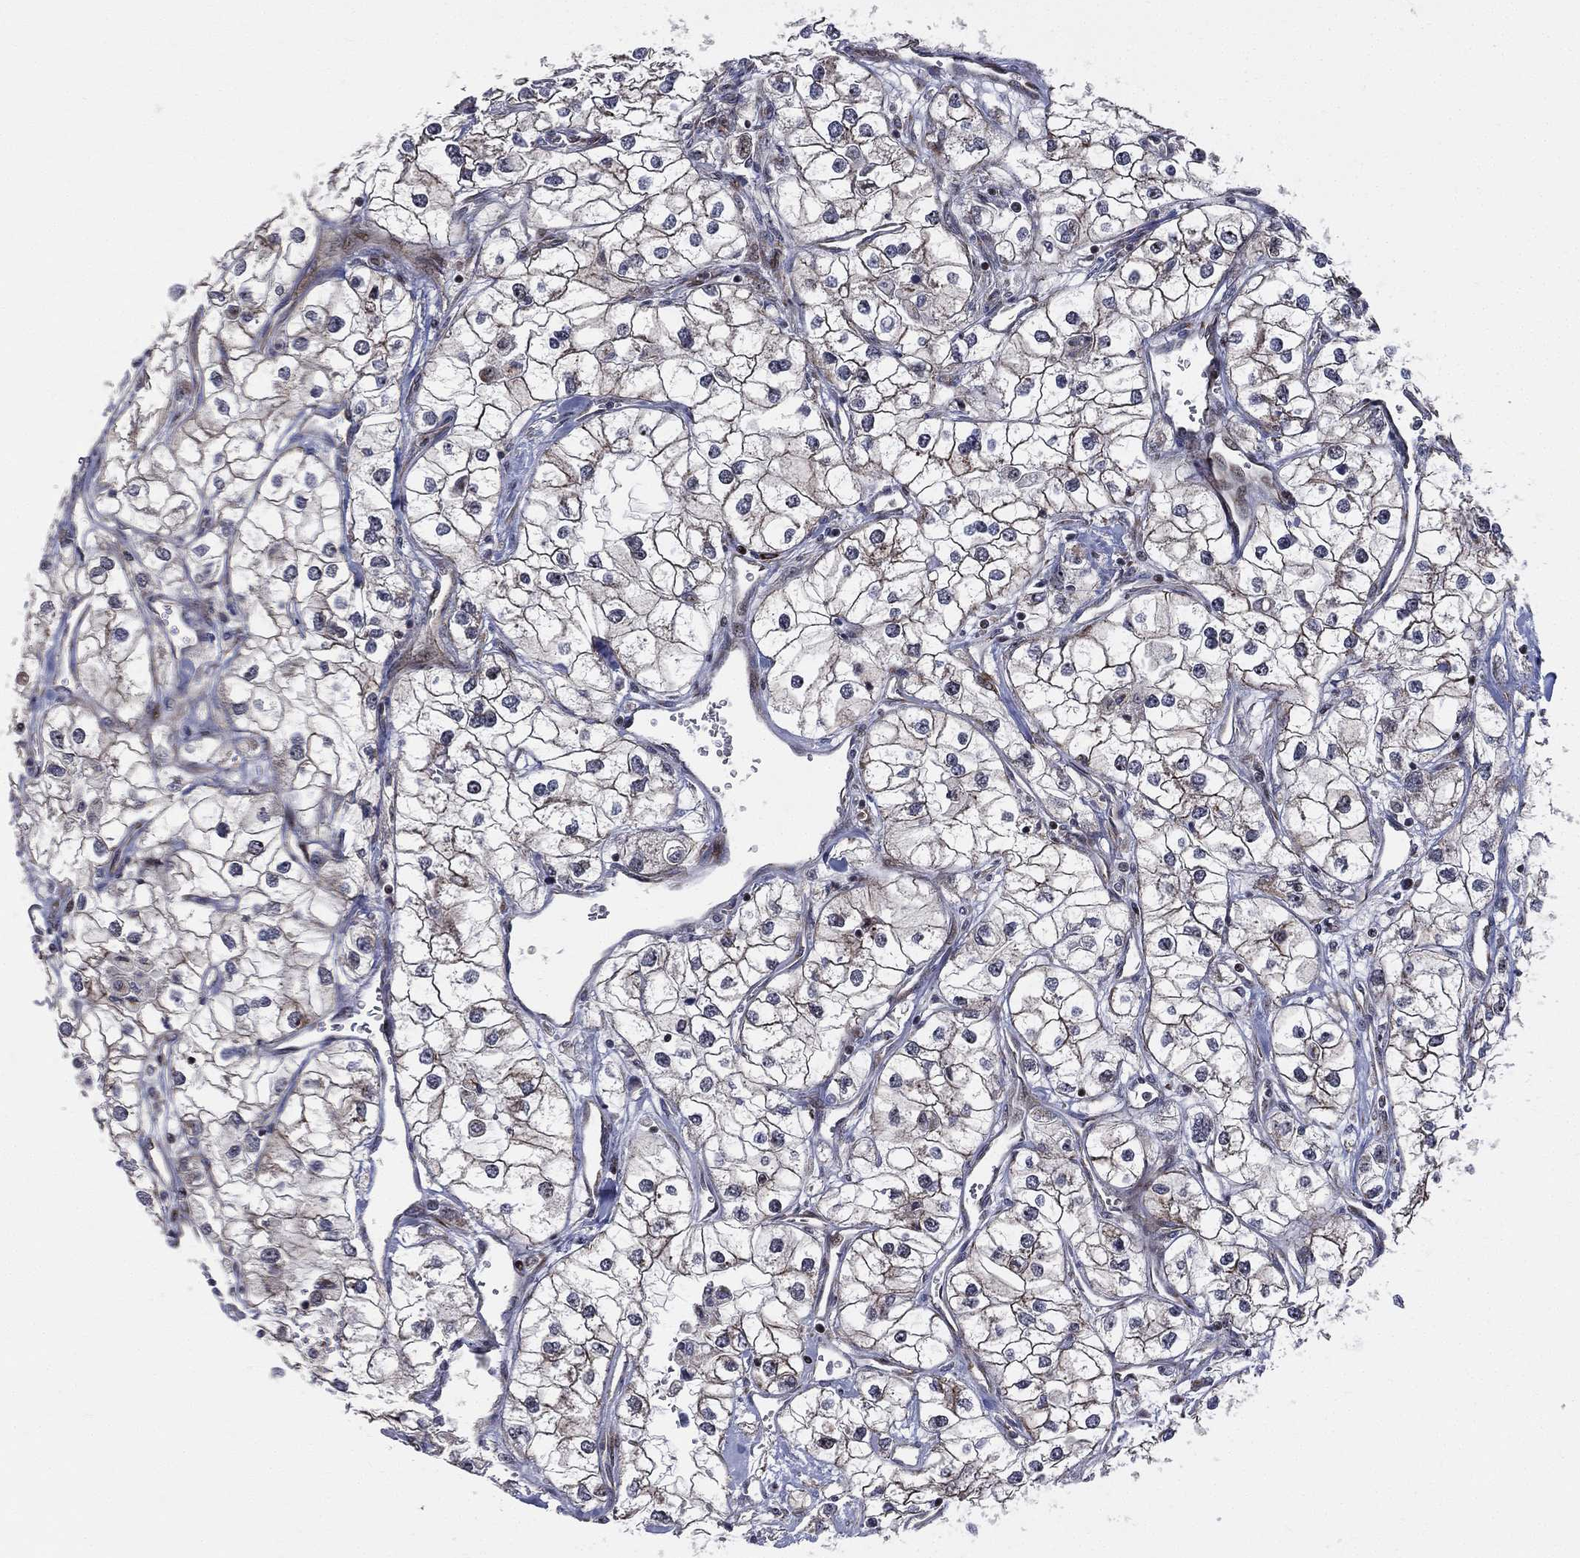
{"staining": {"intensity": "negative", "quantity": "none", "location": "none"}, "tissue": "renal cancer", "cell_type": "Tumor cells", "image_type": "cancer", "snomed": [{"axis": "morphology", "description": "Adenocarcinoma, NOS"}, {"axis": "topography", "description": "Kidney"}], "caption": "This is an immunohistochemistry (IHC) image of renal cancer (adenocarcinoma). There is no staining in tumor cells.", "gene": "VHL", "patient": {"sex": "male", "age": 59}}